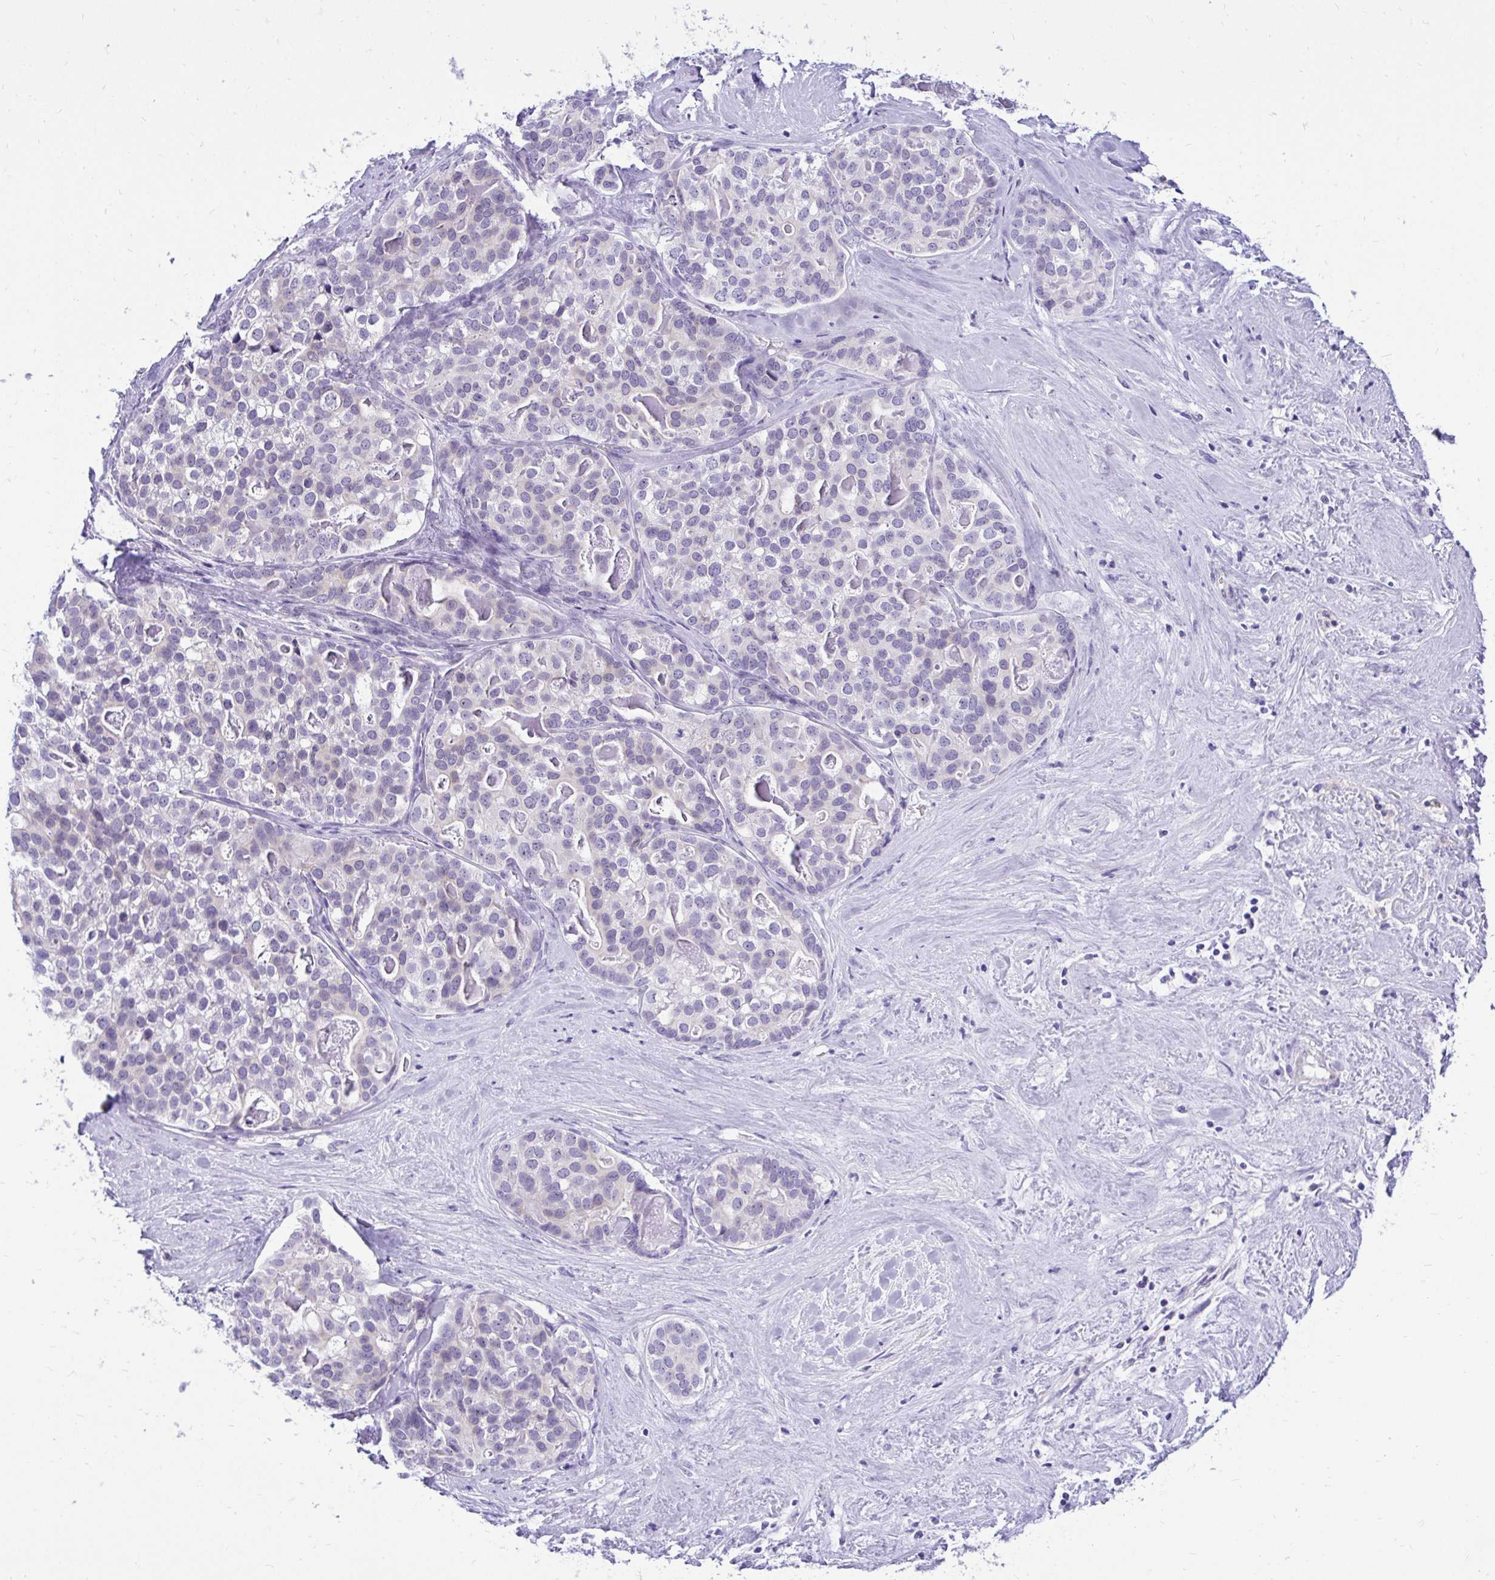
{"staining": {"intensity": "negative", "quantity": "none", "location": "none"}, "tissue": "liver cancer", "cell_type": "Tumor cells", "image_type": "cancer", "snomed": [{"axis": "morphology", "description": "Cholangiocarcinoma"}, {"axis": "topography", "description": "Liver"}], "caption": "High magnification brightfield microscopy of liver cancer stained with DAB (3,3'-diaminobenzidine) (brown) and counterstained with hematoxylin (blue): tumor cells show no significant staining. (IHC, brightfield microscopy, high magnification).", "gene": "NIFK", "patient": {"sex": "male", "age": 56}}